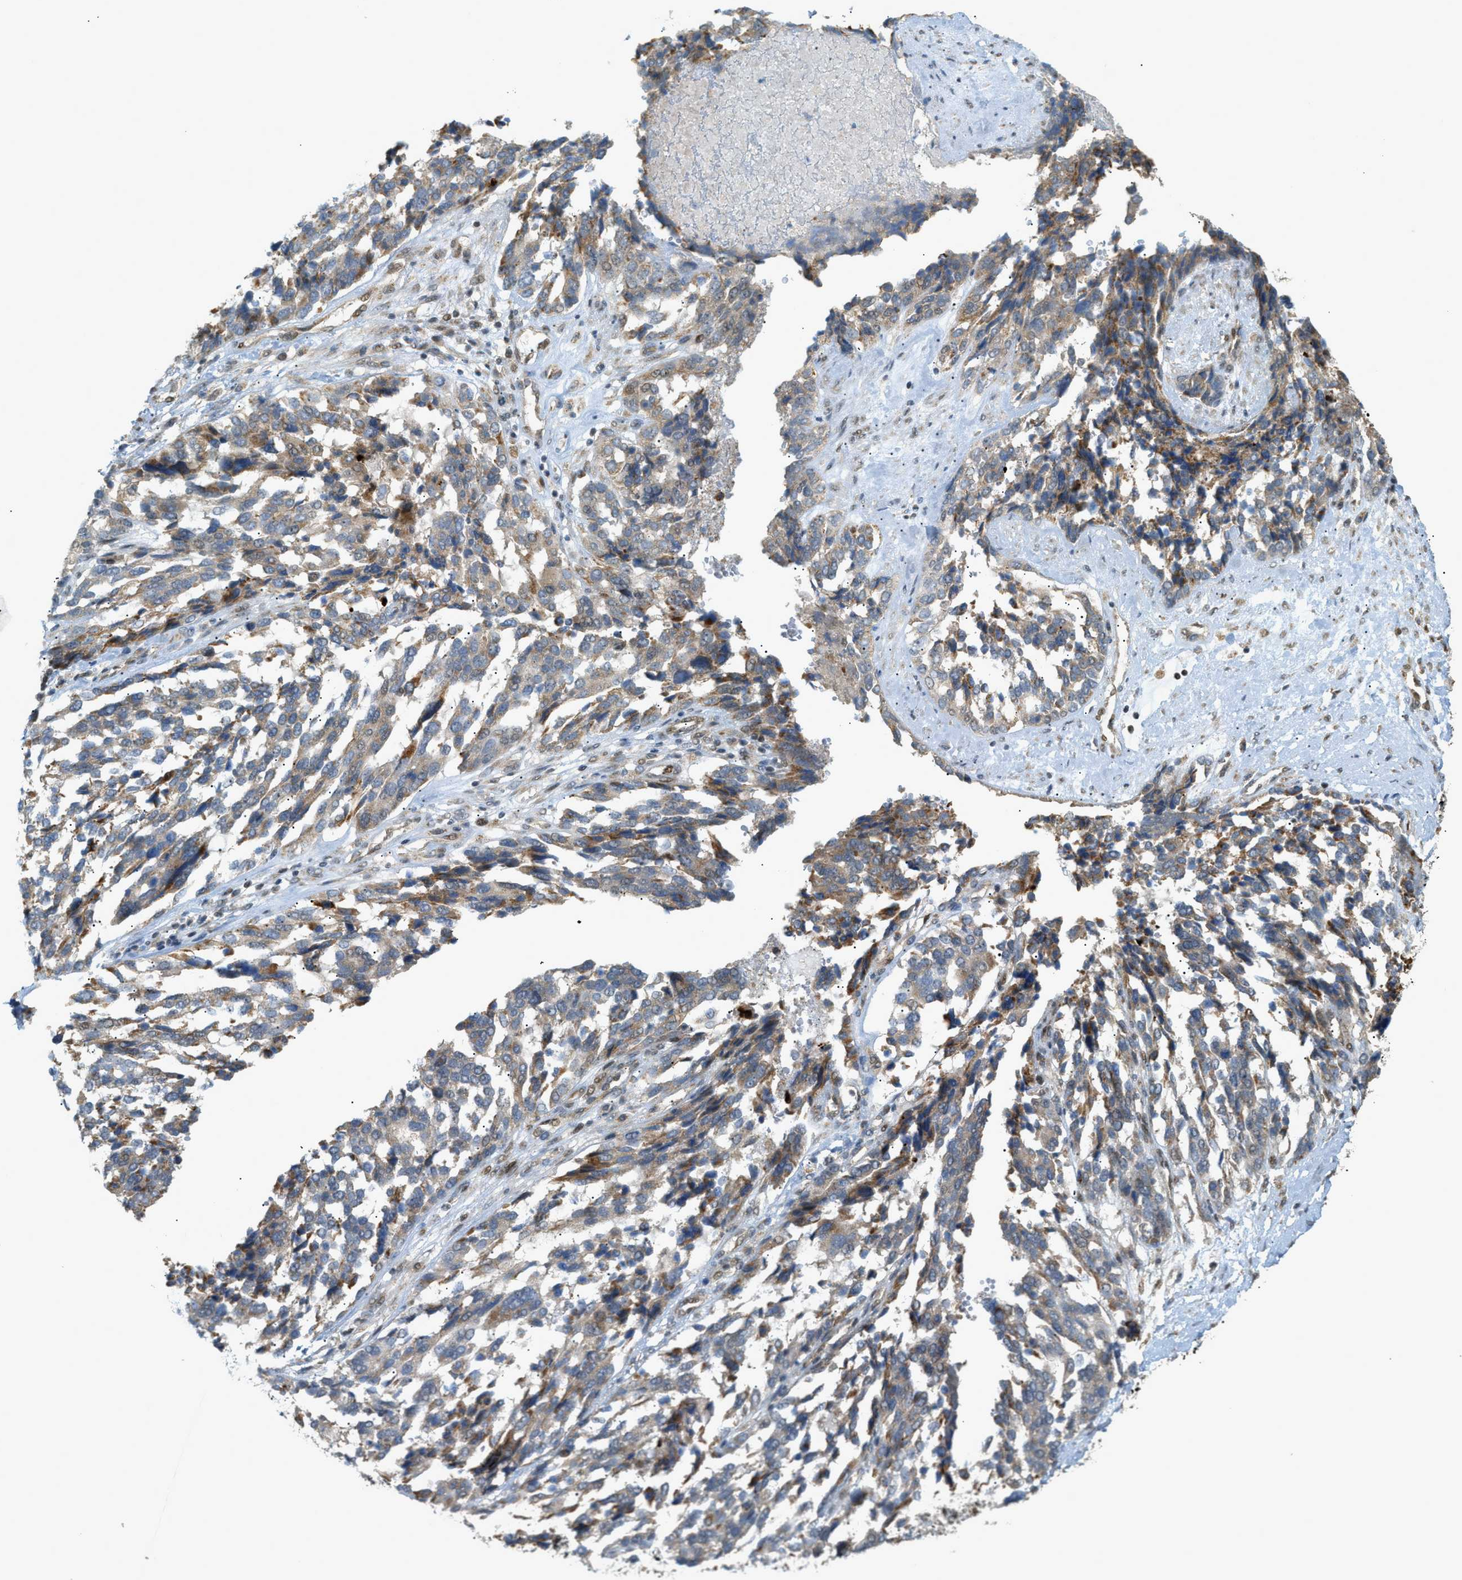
{"staining": {"intensity": "moderate", "quantity": ">75%", "location": "cytoplasmic/membranous"}, "tissue": "ovarian cancer", "cell_type": "Tumor cells", "image_type": "cancer", "snomed": [{"axis": "morphology", "description": "Cystadenocarcinoma, serous, NOS"}, {"axis": "topography", "description": "Ovary"}], "caption": "Moderate cytoplasmic/membranous staining for a protein is appreciated in about >75% of tumor cells of serous cystadenocarcinoma (ovarian) using immunohistochemistry.", "gene": "CCDC186", "patient": {"sex": "female", "age": 44}}